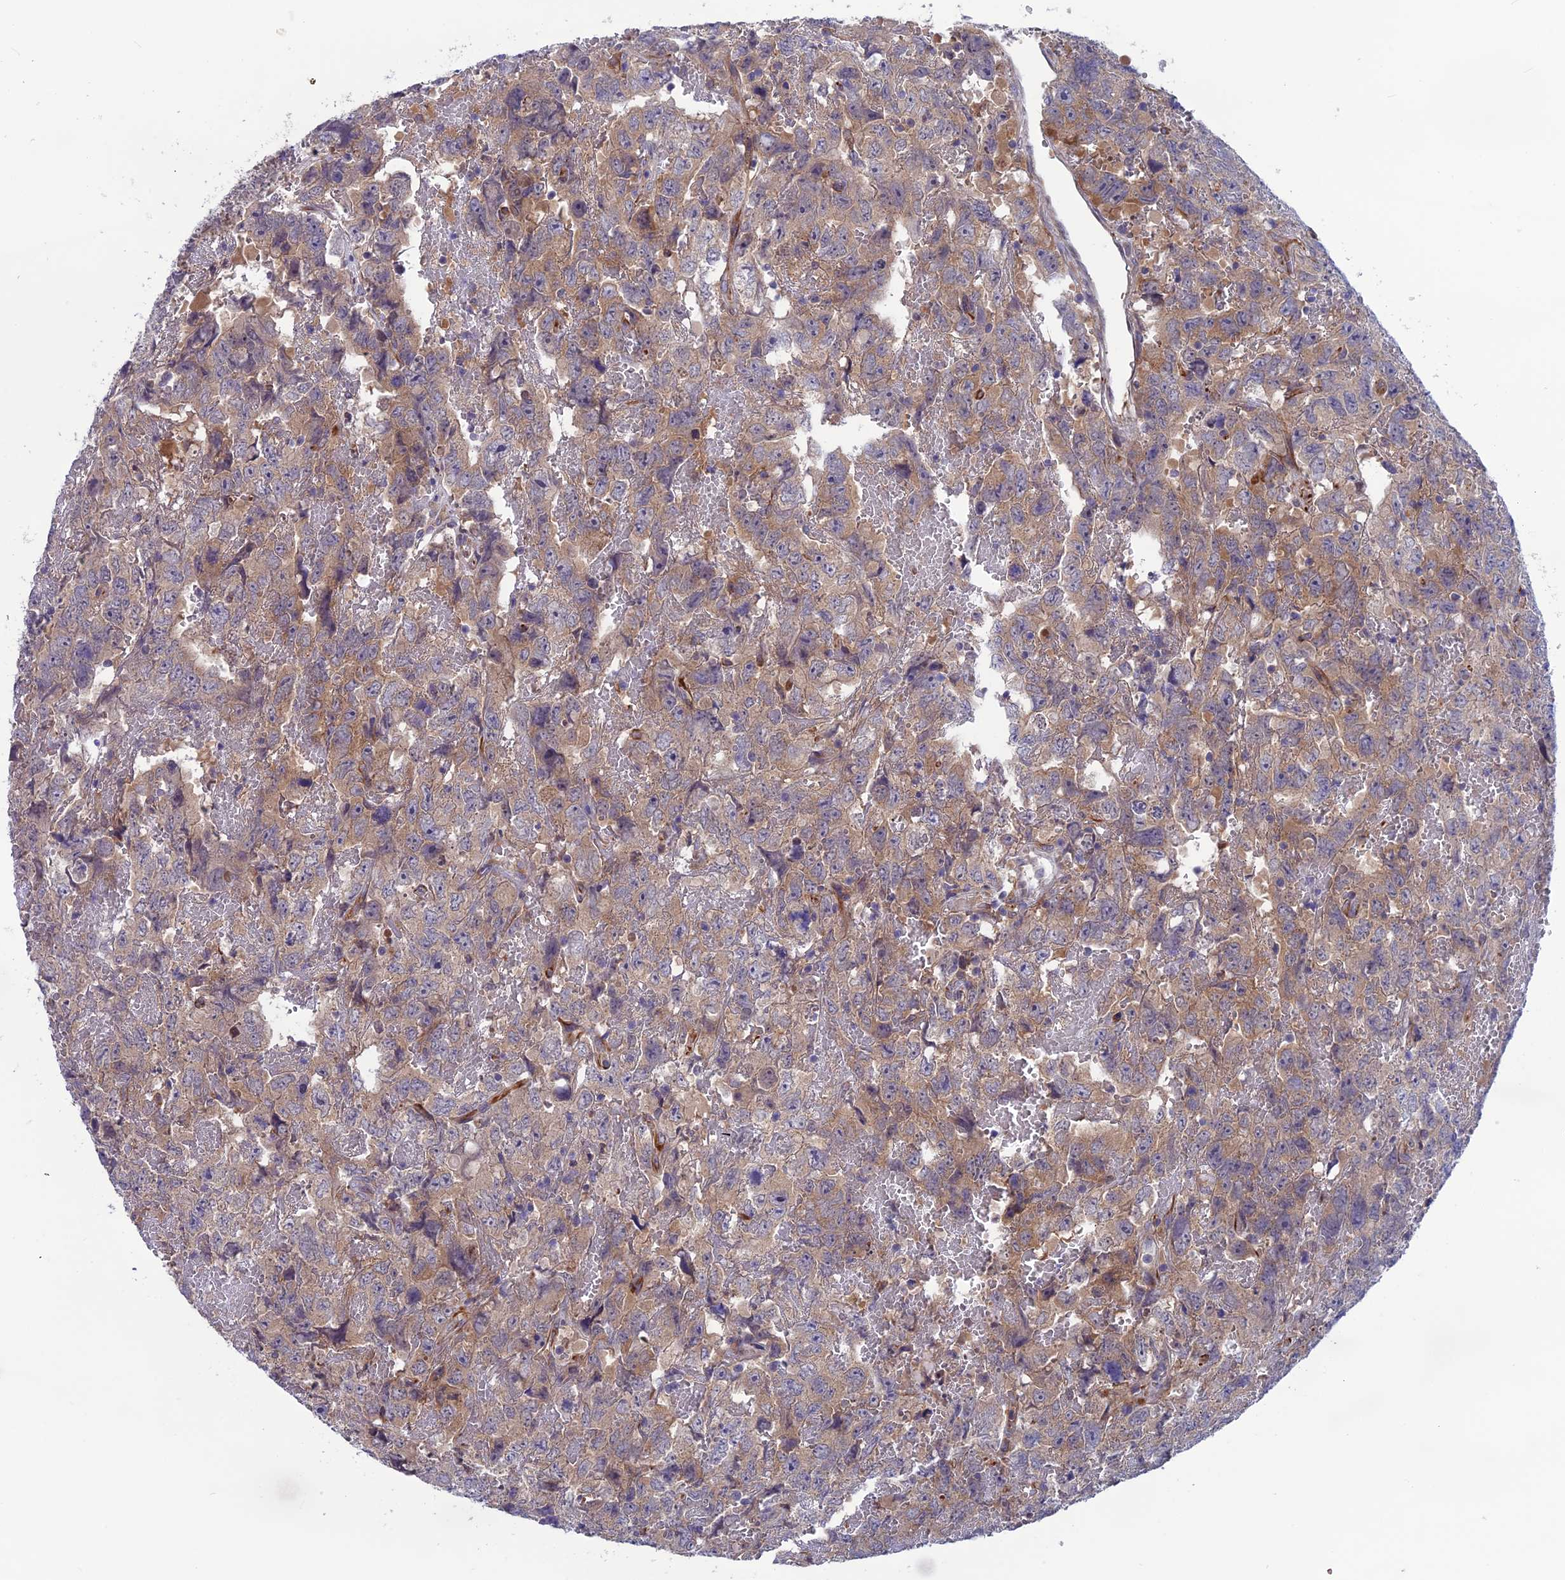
{"staining": {"intensity": "weak", "quantity": "25%-75%", "location": "cytoplasmic/membranous"}, "tissue": "testis cancer", "cell_type": "Tumor cells", "image_type": "cancer", "snomed": [{"axis": "morphology", "description": "Carcinoma, Embryonal, NOS"}, {"axis": "topography", "description": "Testis"}], "caption": "Tumor cells demonstrate low levels of weak cytoplasmic/membranous staining in approximately 25%-75% of cells in testis cancer.", "gene": "MAST2", "patient": {"sex": "male", "age": 45}}